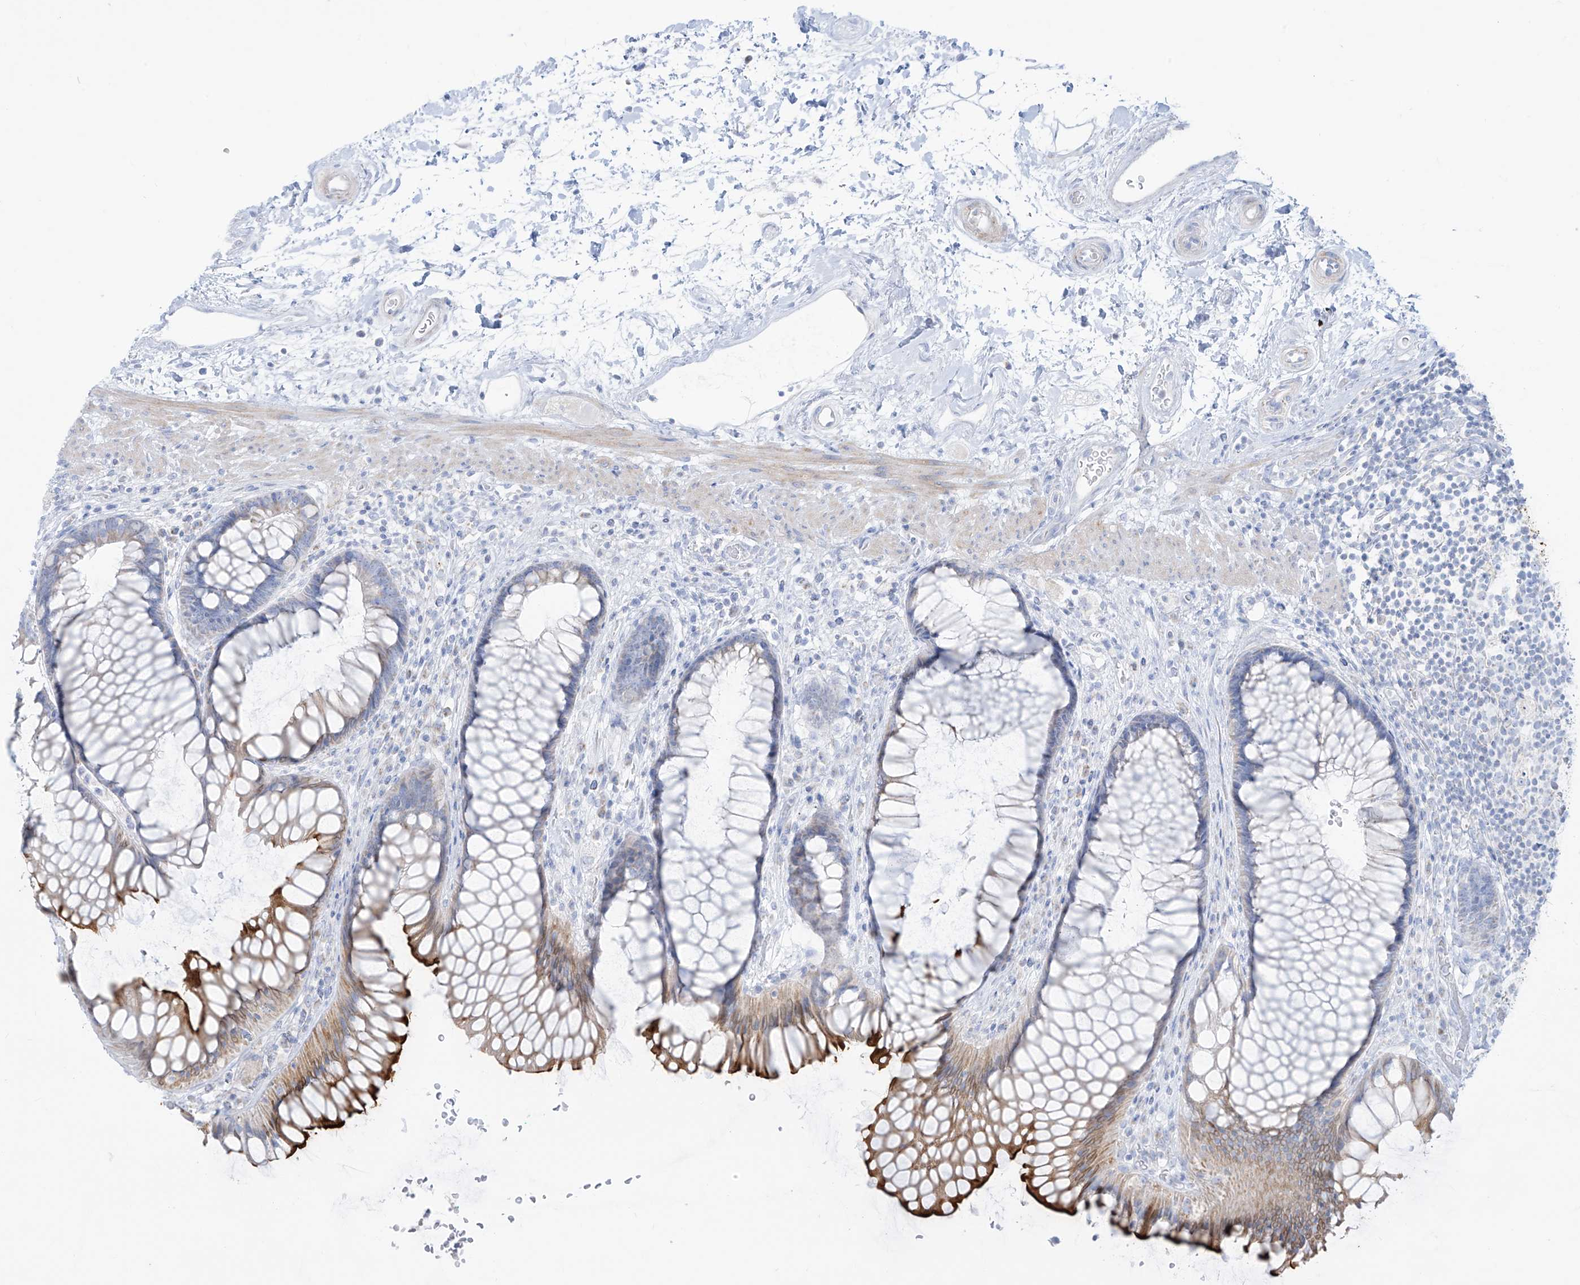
{"staining": {"intensity": "strong", "quantity": "<25%", "location": "cytoplasmic/membranous"}, "tissue": "rectum", "cell_type": "Glandular cells", "image_type": "normal", "snomed": [{"axis": "morphology", "description": "Normal tissue, NOS"}, {"axis": "topography", "description": "Rectum"}], "caption": "Immunohistochemistry (DAB) staining of unremarkable rectum demonstrates strong cytoplasmic/membranous protein positivity in approximately <25% of glandular cells.", "gene": "SLC26A3", "patient": {"sex": "male", "age": 51}}